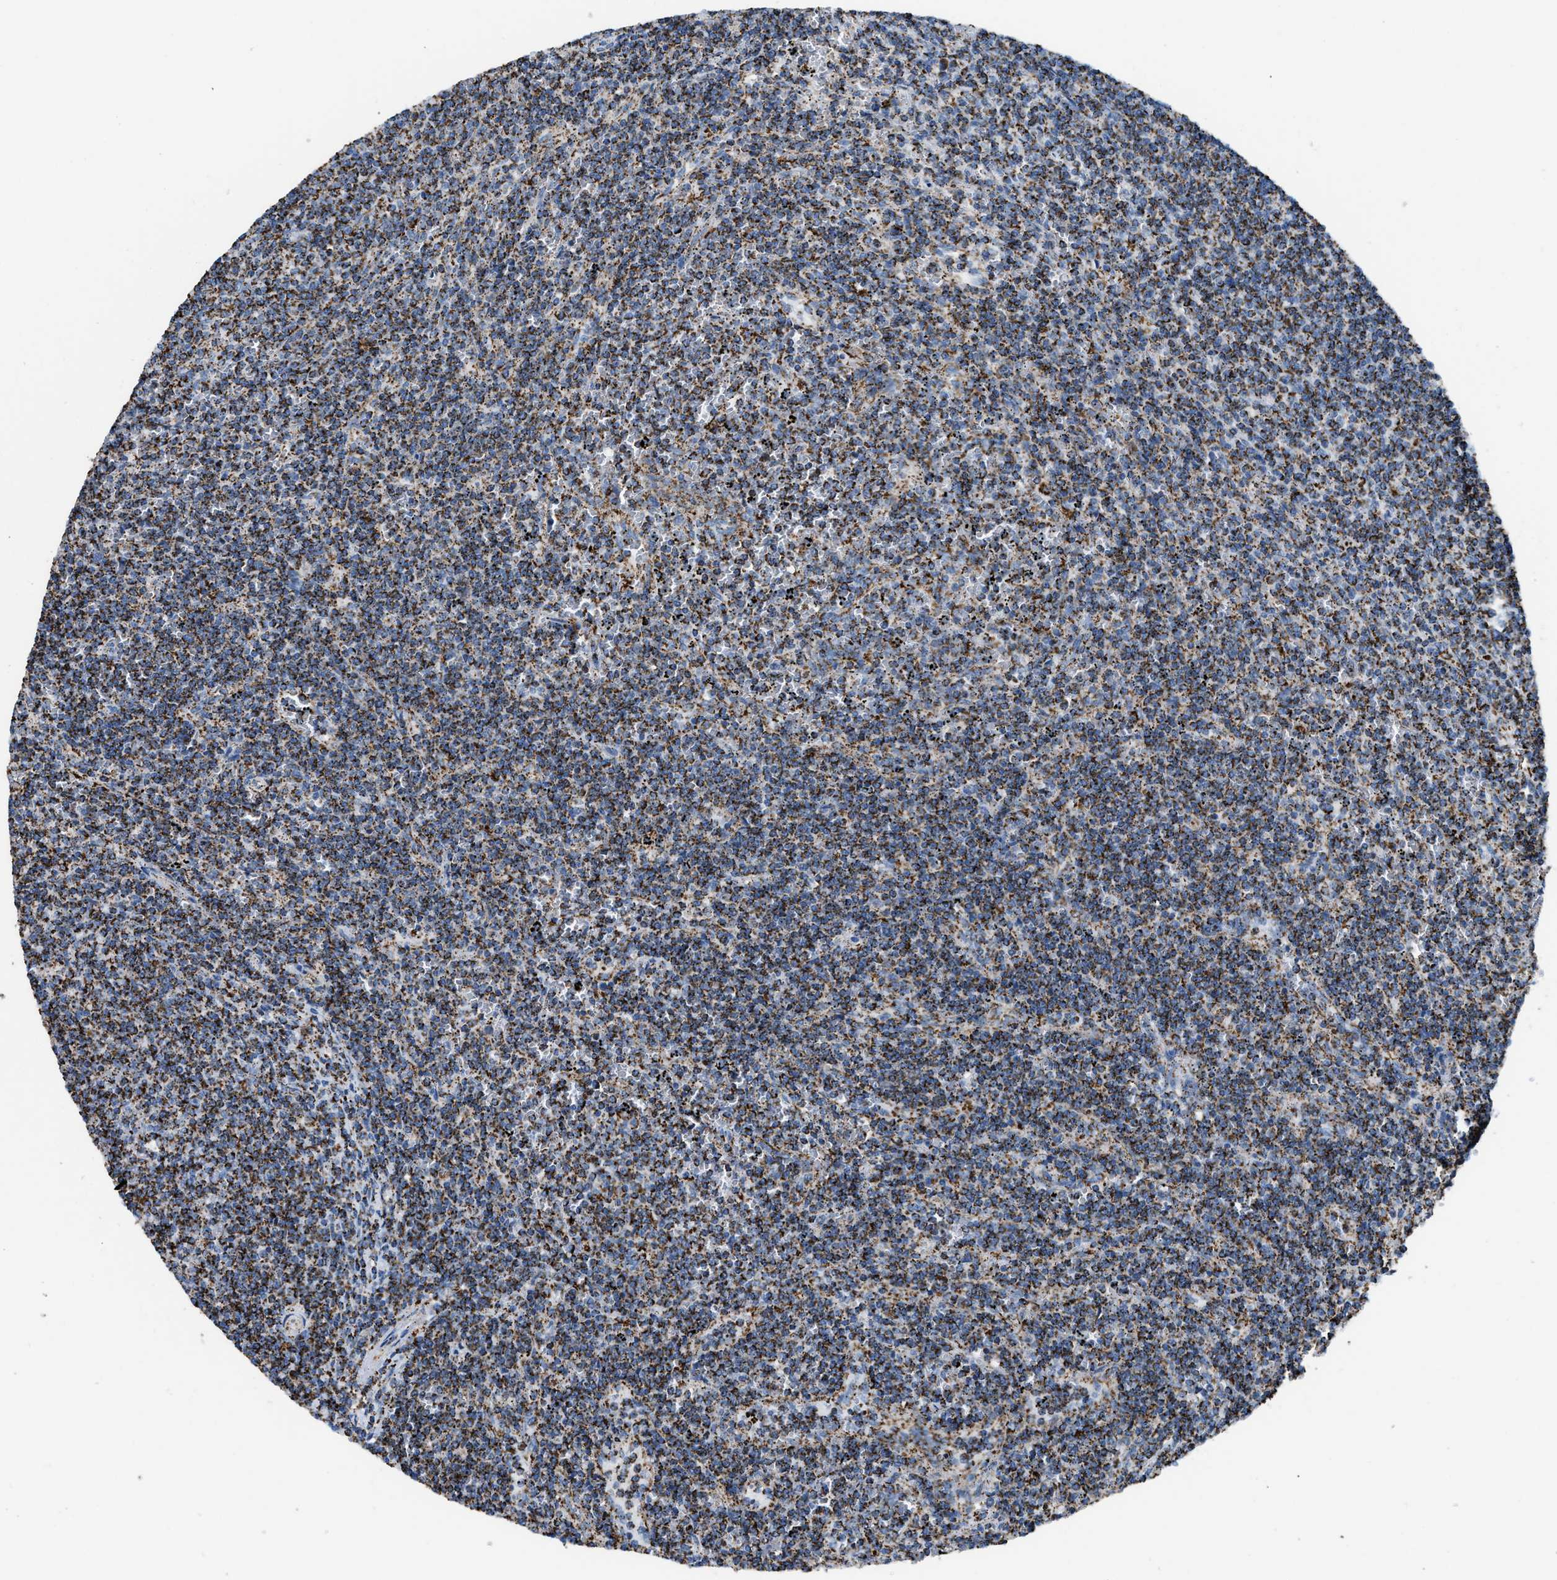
{"staining": {"intensity": "strong", "quantity": ">75%", "location": "cytoplasmic/membranous"}, "tissue": "lymphoma", "cell_type": "Tumor cells", "image_type": "cancer", "snomed": [{"axis": "morphology", "description": "Malignant lymphoma, non-Hodgkin's type, Low grade"}, {"axis": "topography", "description": "Spleen"}], "caption": "Human lymphoma stained with a brown dye displays strong cytoplasmic/membranous positive expression in about >75% of tumor cells.", "gene": "ETFB", "patient": {"sex": "female", "age": 50}}